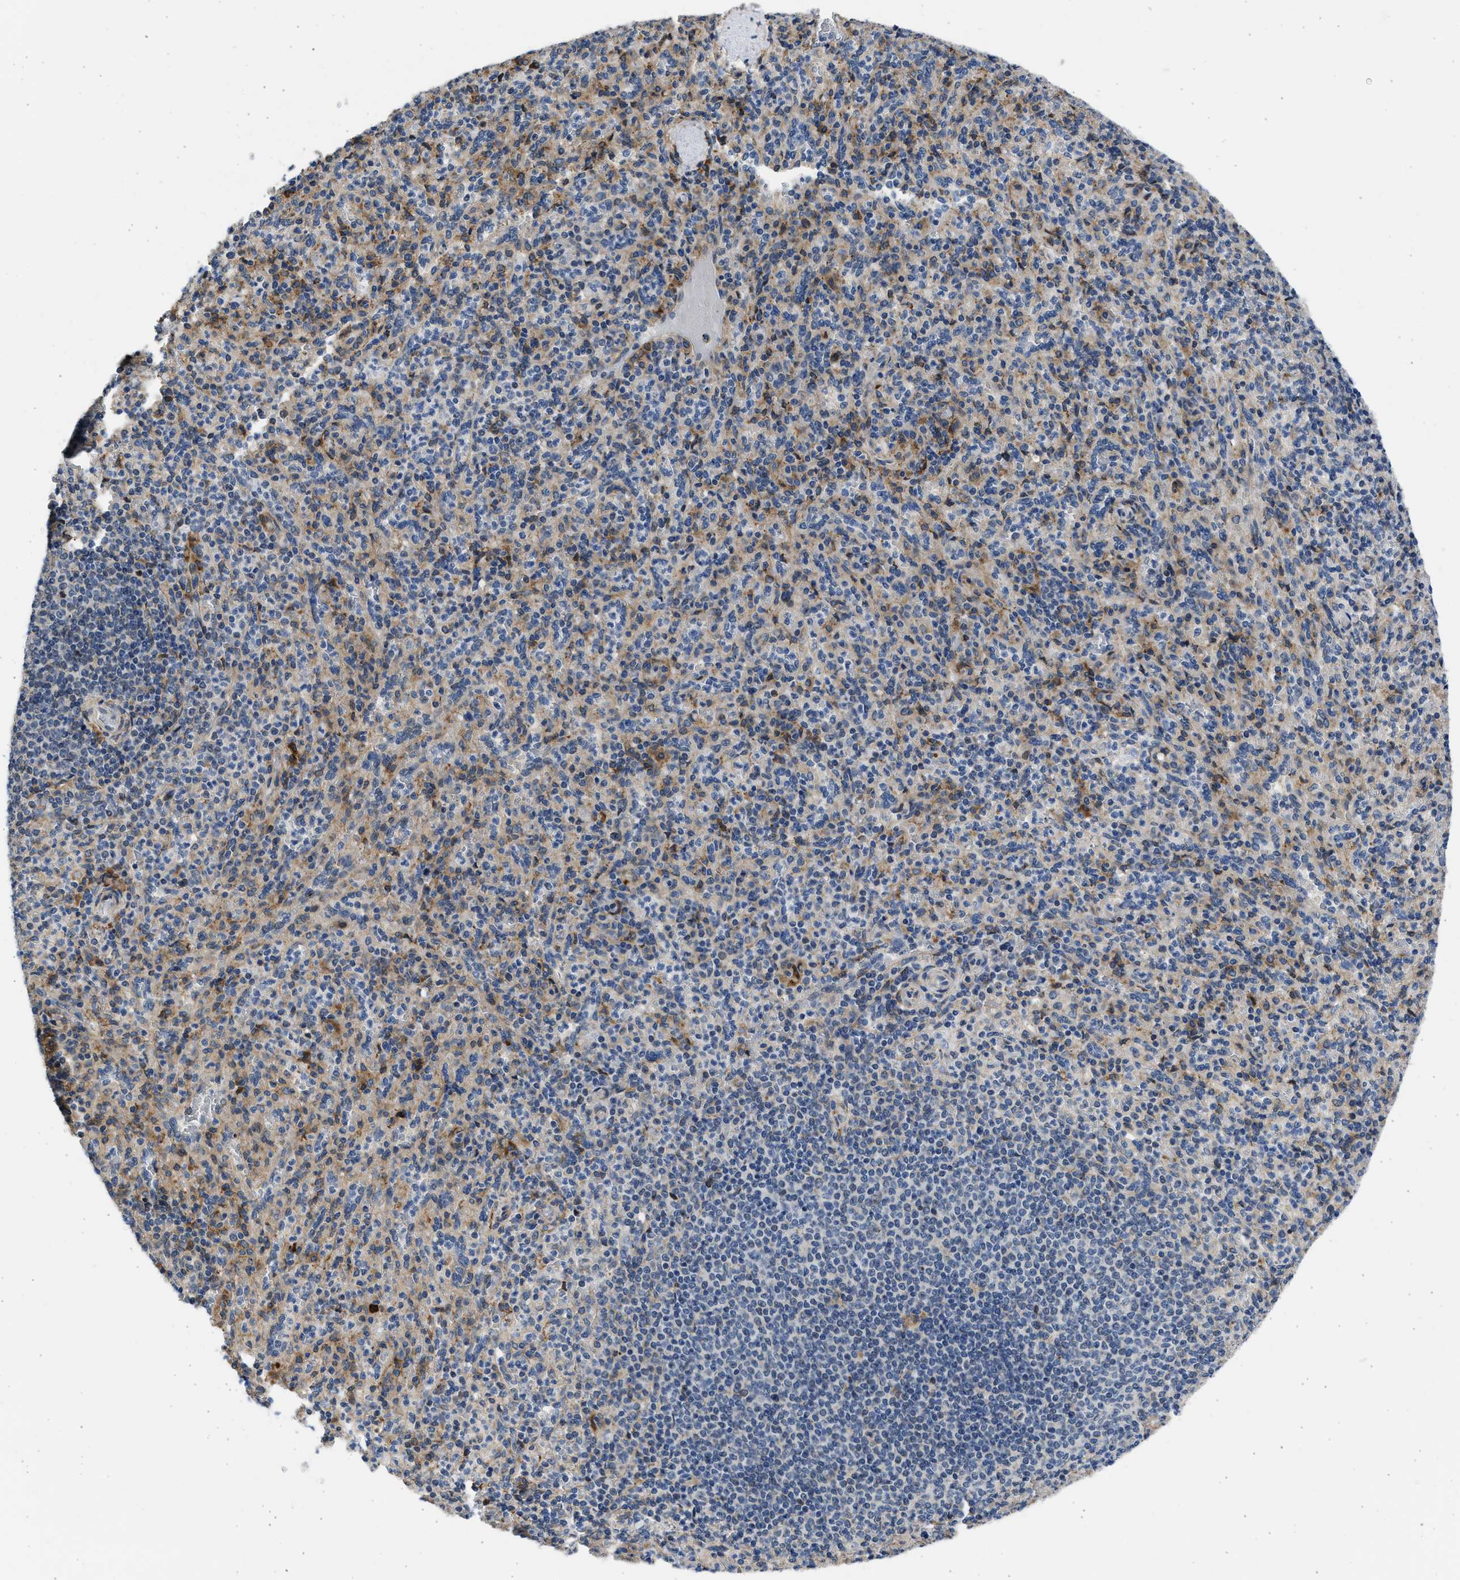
{"staining": {"intensity": "weak", "quantity": "<25%", "location": "cytoplasmic/membranous"}, "tissue": "spleen", "cell_type": "Cells in red pulp", "image_type": "normal", "snomed": [{"axis": "morphology", "description": "Normal tissue, NOS"}, {"axis": "topography", "description": "Spleen"}], "caption": "Normal spleen was stained to show a protein in brown. There is no significant expression in cells in red pulp. (Stains: DAB (3,3'-diaminobenzidine) IHC with hematoxylin counter stain, Microscopy: brightfield microscopy at high magnification).", "gene": "PLD2", "patient": {"sex": "male", "age": 36}}